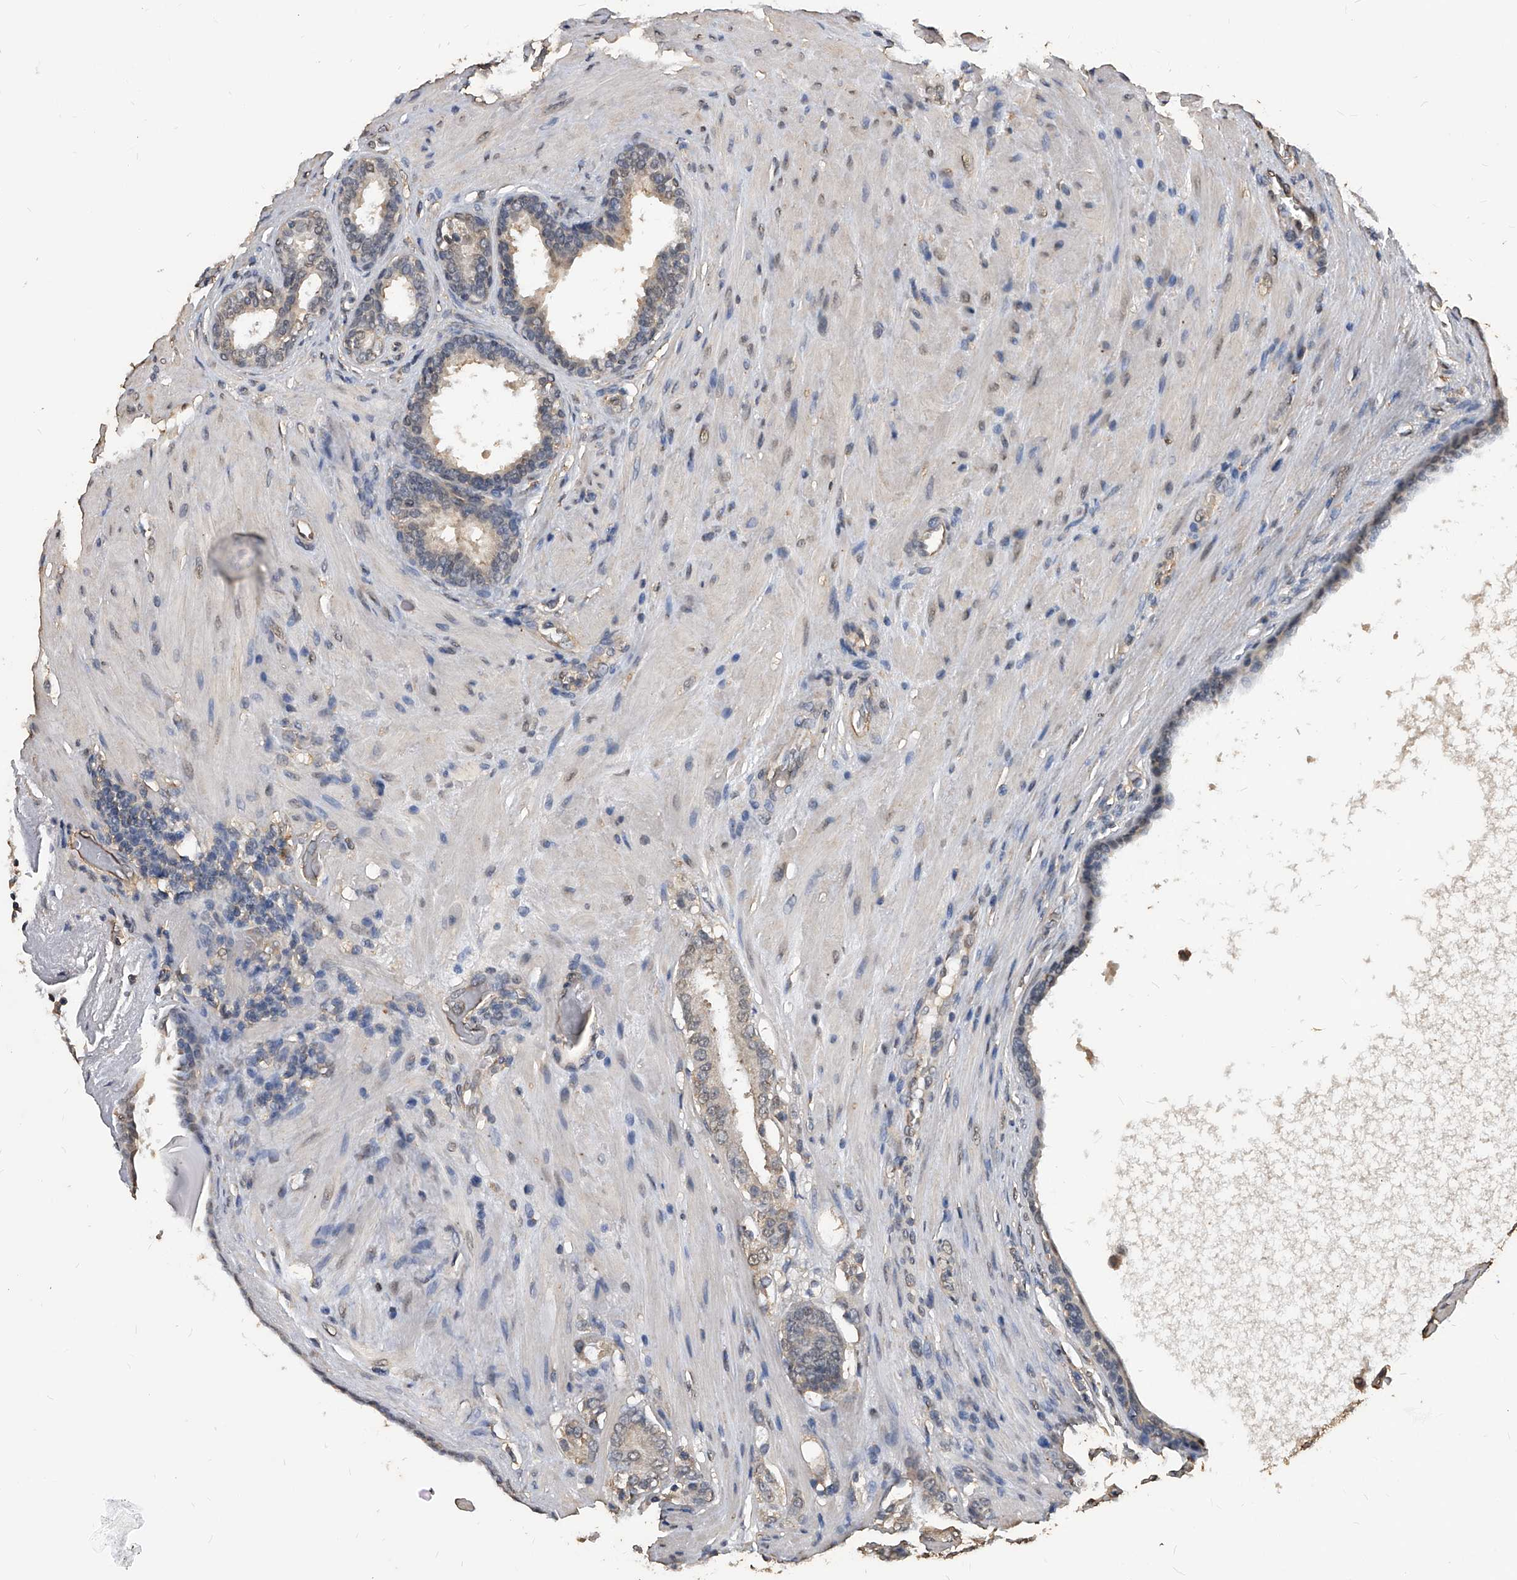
{"staining": {"intensity": "weak", "quantity": "25%-75%", "location": "cytoplasmic/membranous"}, "tissue": "prostate cancer", "cell_type": "Tumor cells", "image_type": "cancer", "snomed": [{"axis": "morphology", "description": "Adenocarcinoma, Low grade"}, {"axis": "topography", "description": "Prostate"}], "caption": "Immunohistochemistry (IHC) (DAB) staining of human low-grade adenocarcinoma (prostate) shows weak cytoplasmic/membranous protein expression in approximately 25%-75% of tumor cells.", "gene": "FBXL4", "patient": {"sex": "male", "age": 69}}